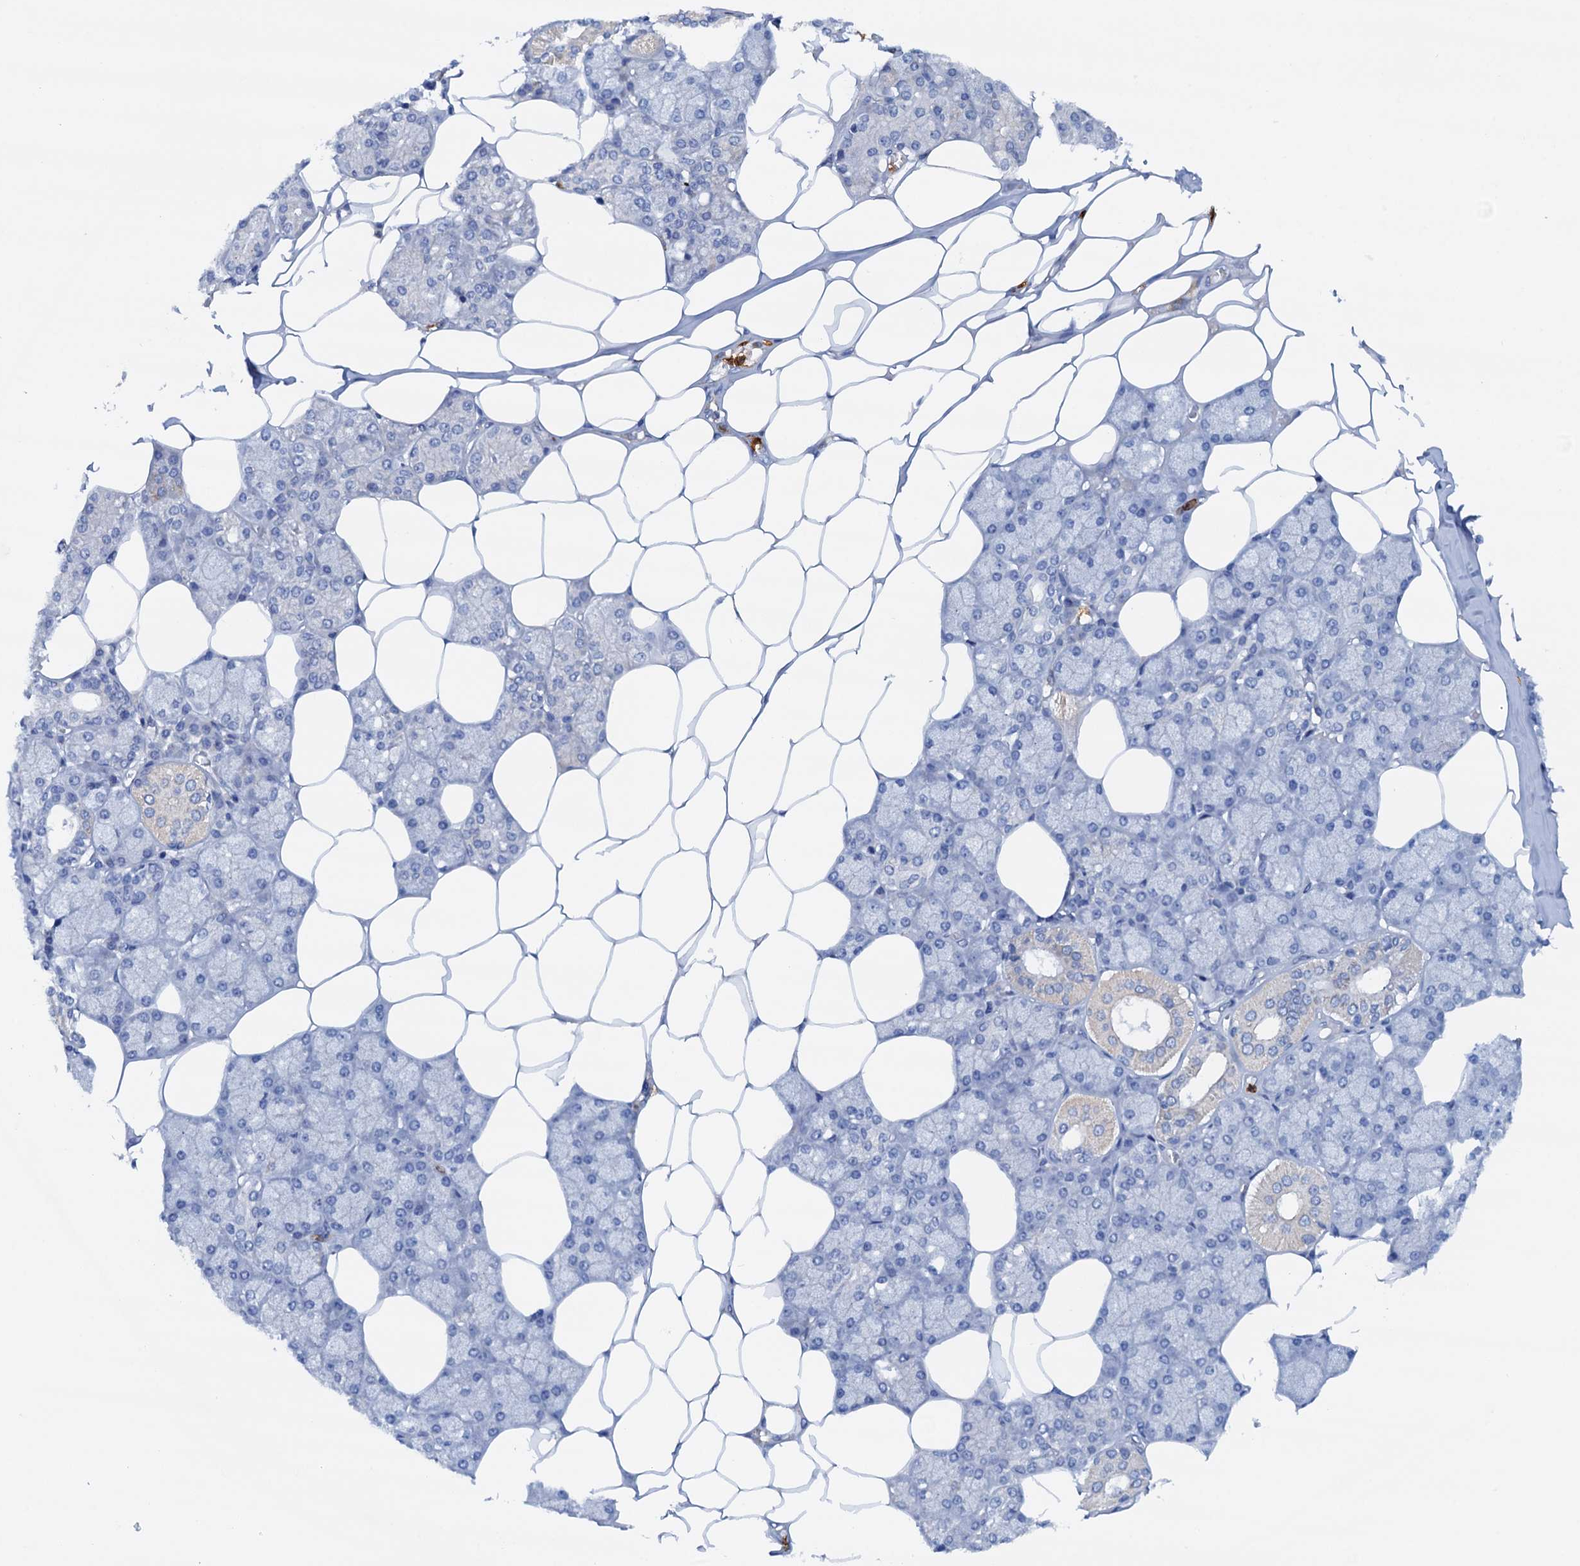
{"staining": {"intensity": "moderate", "quantity": "<25%", "location": "cytoplasmic/membranous"}, "tissue": "salivary gland", "cell_type": "Glandular cells", "image_type": "normal", "snomed": [{"axis": "morphology", "description": "Normal tissue, NOS"}, {"axis": "topography", "description": "Salivary gland"}], "caption": "Unremarkable salivary gland was stained to show a protein in brown. There is low levels of moderate cytoplasmic/membranous expression in approximately <25% of glandular cells. The protein of interest is stained brown, and the nuclei are stained in blue (DAB IHC with brightfield microscopy, high magnification).", "gene": "RASSF9", "patient": {"sex": "male", "age": 62}}